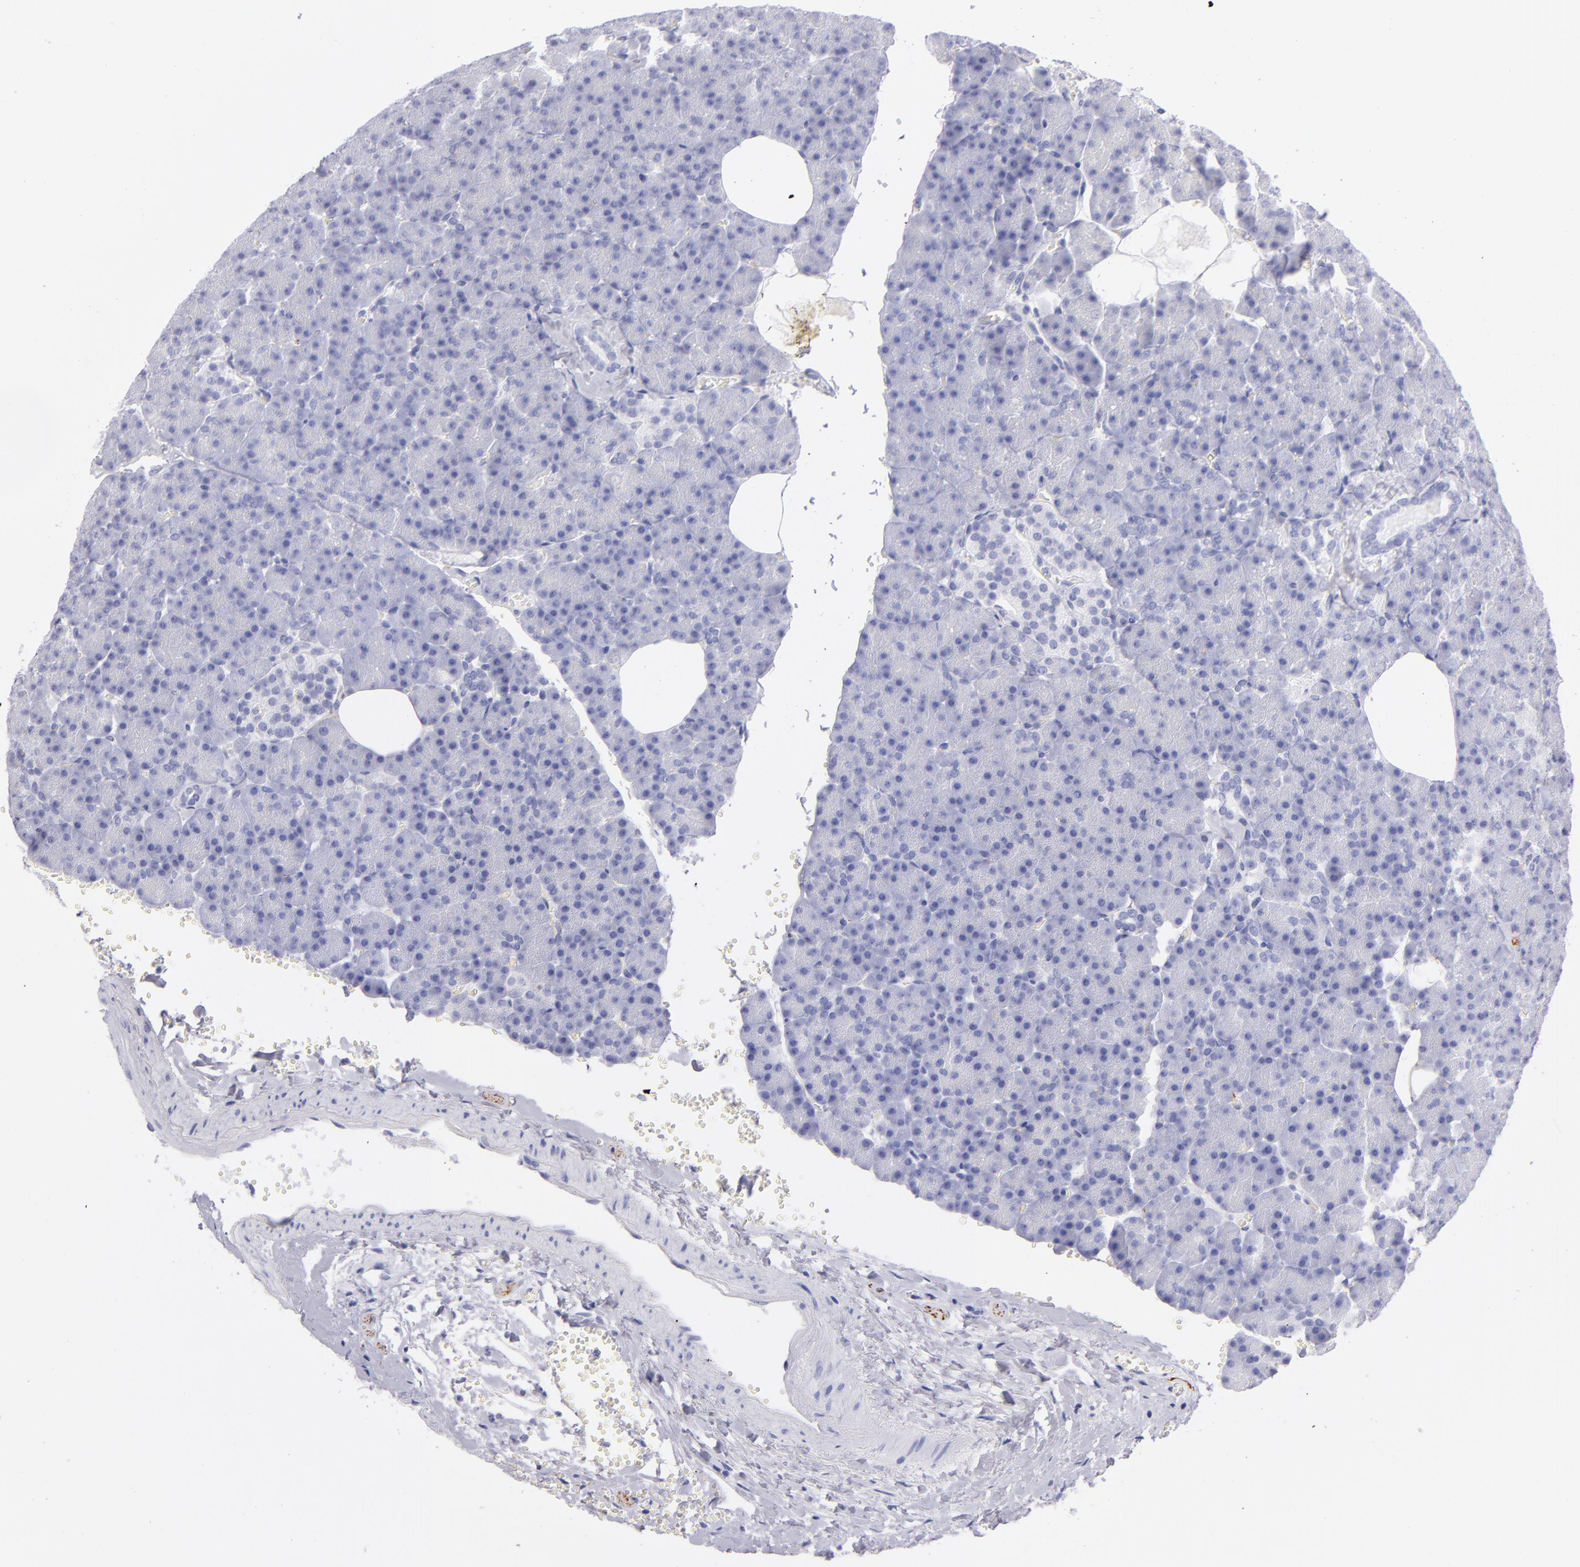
{"staining": {"intensity": "negative", "quantity": "none", "location": "none"}, "tissue": "pancreas", "cell_type": "Exocrine glandular cells", "image_type": "normal", "snomed": [{"axis": "morphology", "description": "Normal tissue, NOS"}, {"axis": "topography", "description": "Pancreas"}], "caption": "Immunohistochemistry of unremarkable pancreas demonstrates no staining in exocrine glandular cells. (Stains: DAB (3,3'-diaminobenzidine) immunohistochemistry with hematoxylin counter stain, Microscopy: brightfield microscopy at high magnification).", "gene": "PRPH", "patient": {"sex": "female", "age": 35}}